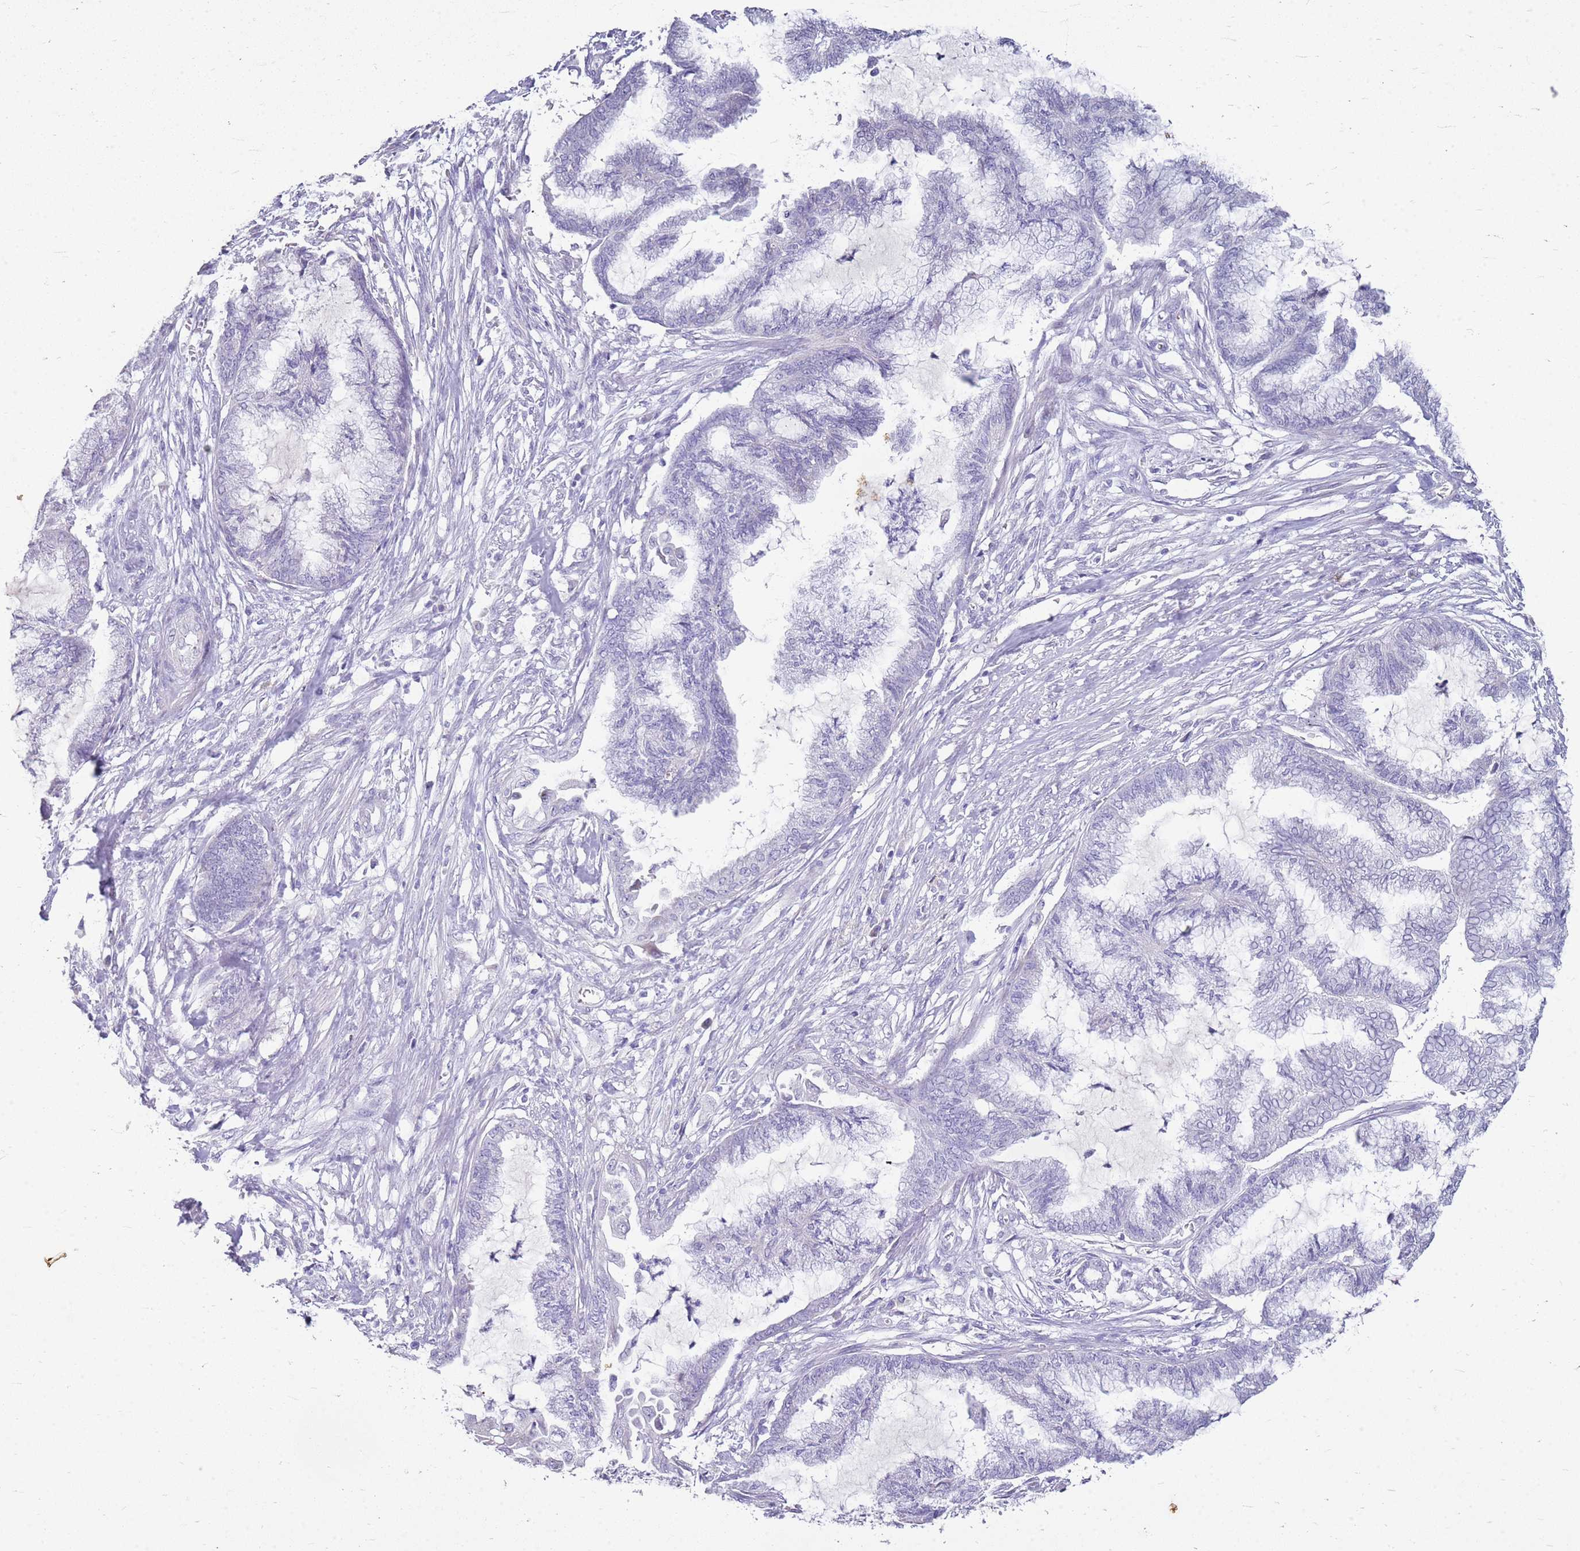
{"staining": {"intensity": "negative", "quantity": "none", "location": "none"}, "tissue": "endometrial cancer", "cell_type": "Tumor cells", "image_type": "cancer", "snomed": [{"axis": "morphology", "description": "Adenocarcinoma, NOS"}, {"axis": "topography", "description": "Endometrium"}], "caption": "Immunohistochemical staining of human adenocarcinoma (endometrial) shows no significant staining in tumor cells.", "gene": "FABP2", "patient": {"sex": "female", "age": 86}}